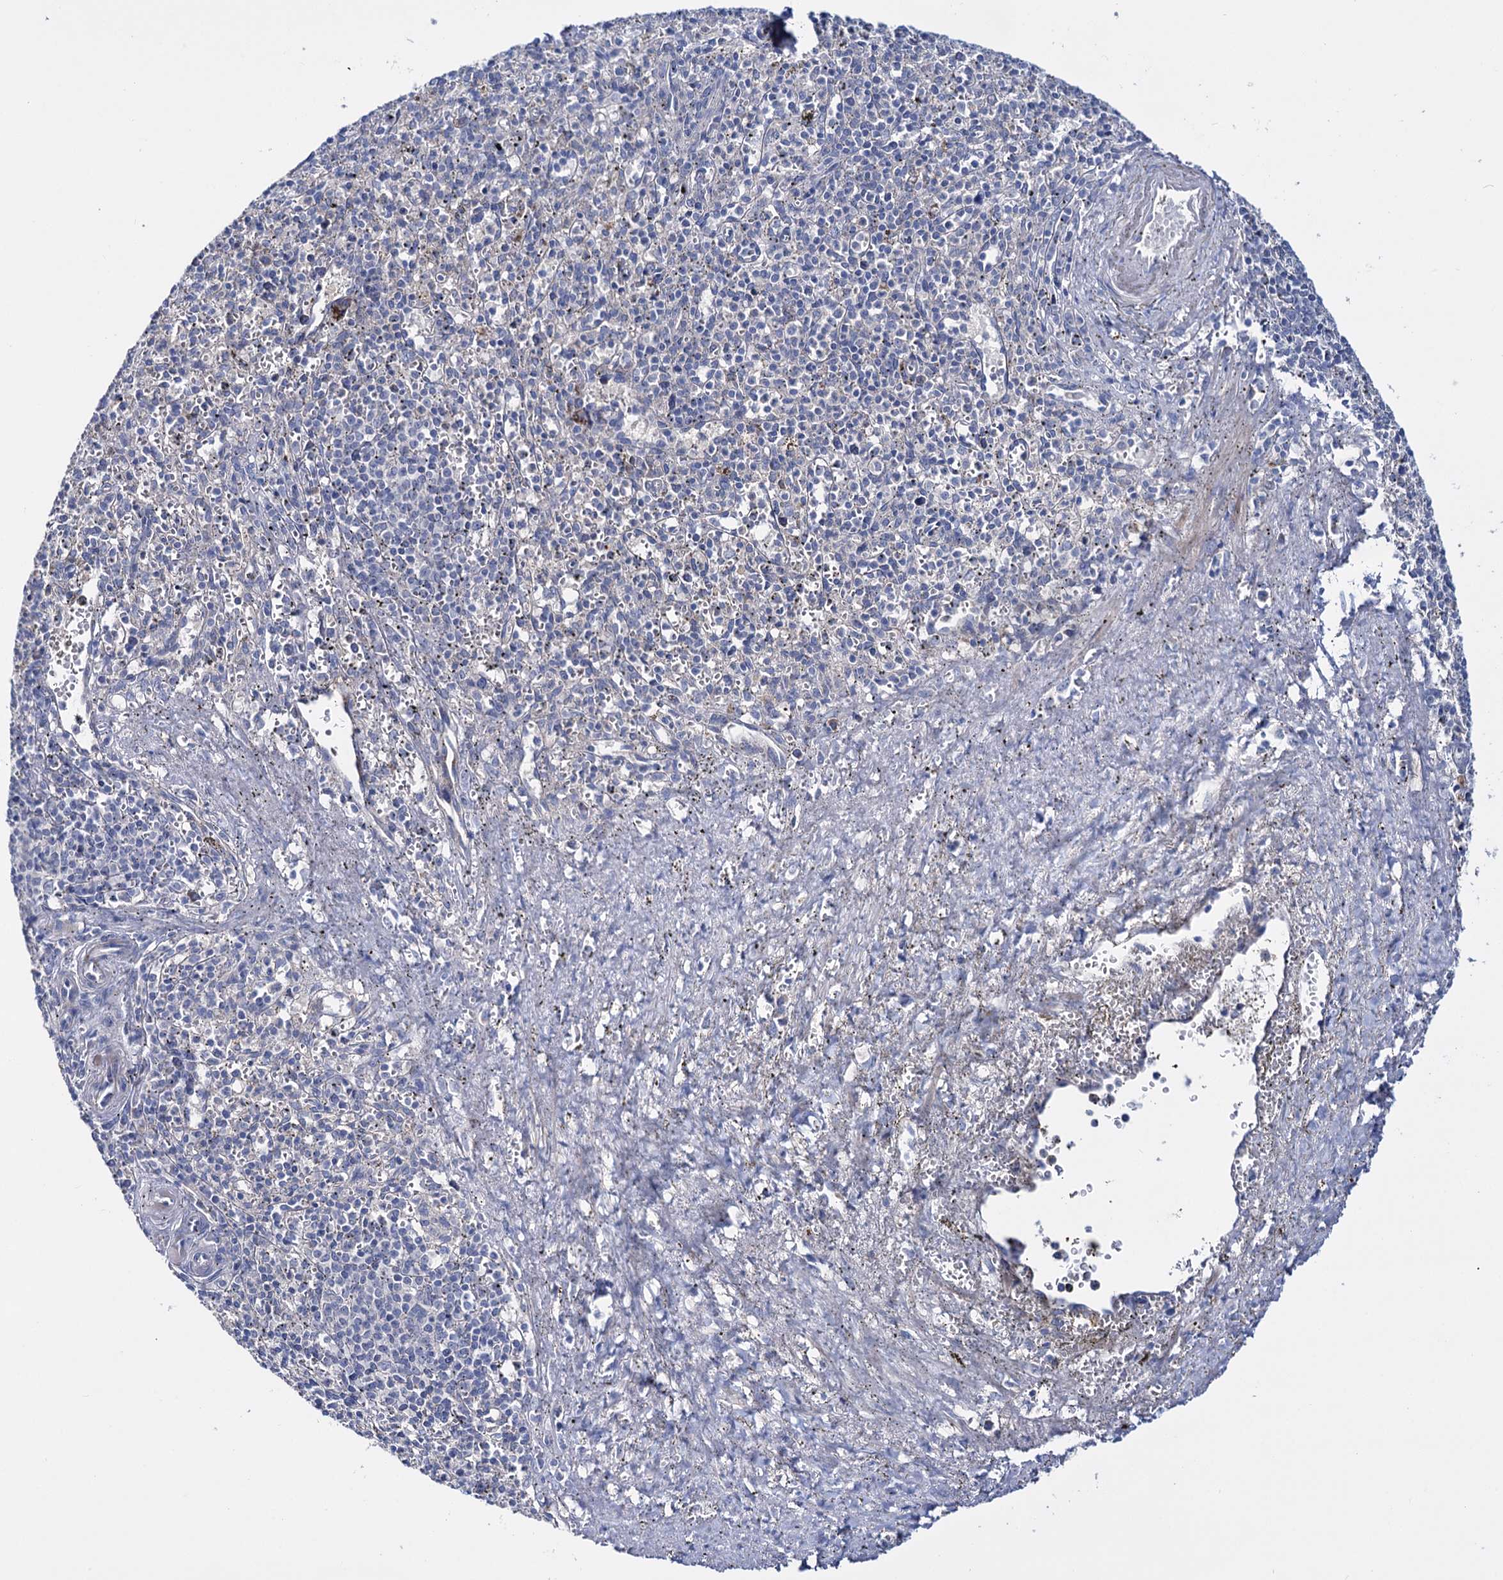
{"staining": {"intensity": "negative", "quantity": "none", "location": "none"}, "tissue": "spleen", "cell_type": "Cells in red pulp", "image_type": "normal", "snomed": [{"axis": "morphology", "description": "Normal tissue, NOS"}, {"axis": "topography", "description": "Spleen"}], "caption": "Image shows no significant protein staining in cells in red pulp of unremarkable spleen. The staining is performed using DAB (3,3'-diaminobenzidine) brown chromogen with nuclei counter-stained in using hematoxylin.", "gene": "PPP1R32", "patient": {"sex": "male", "age": 72}}